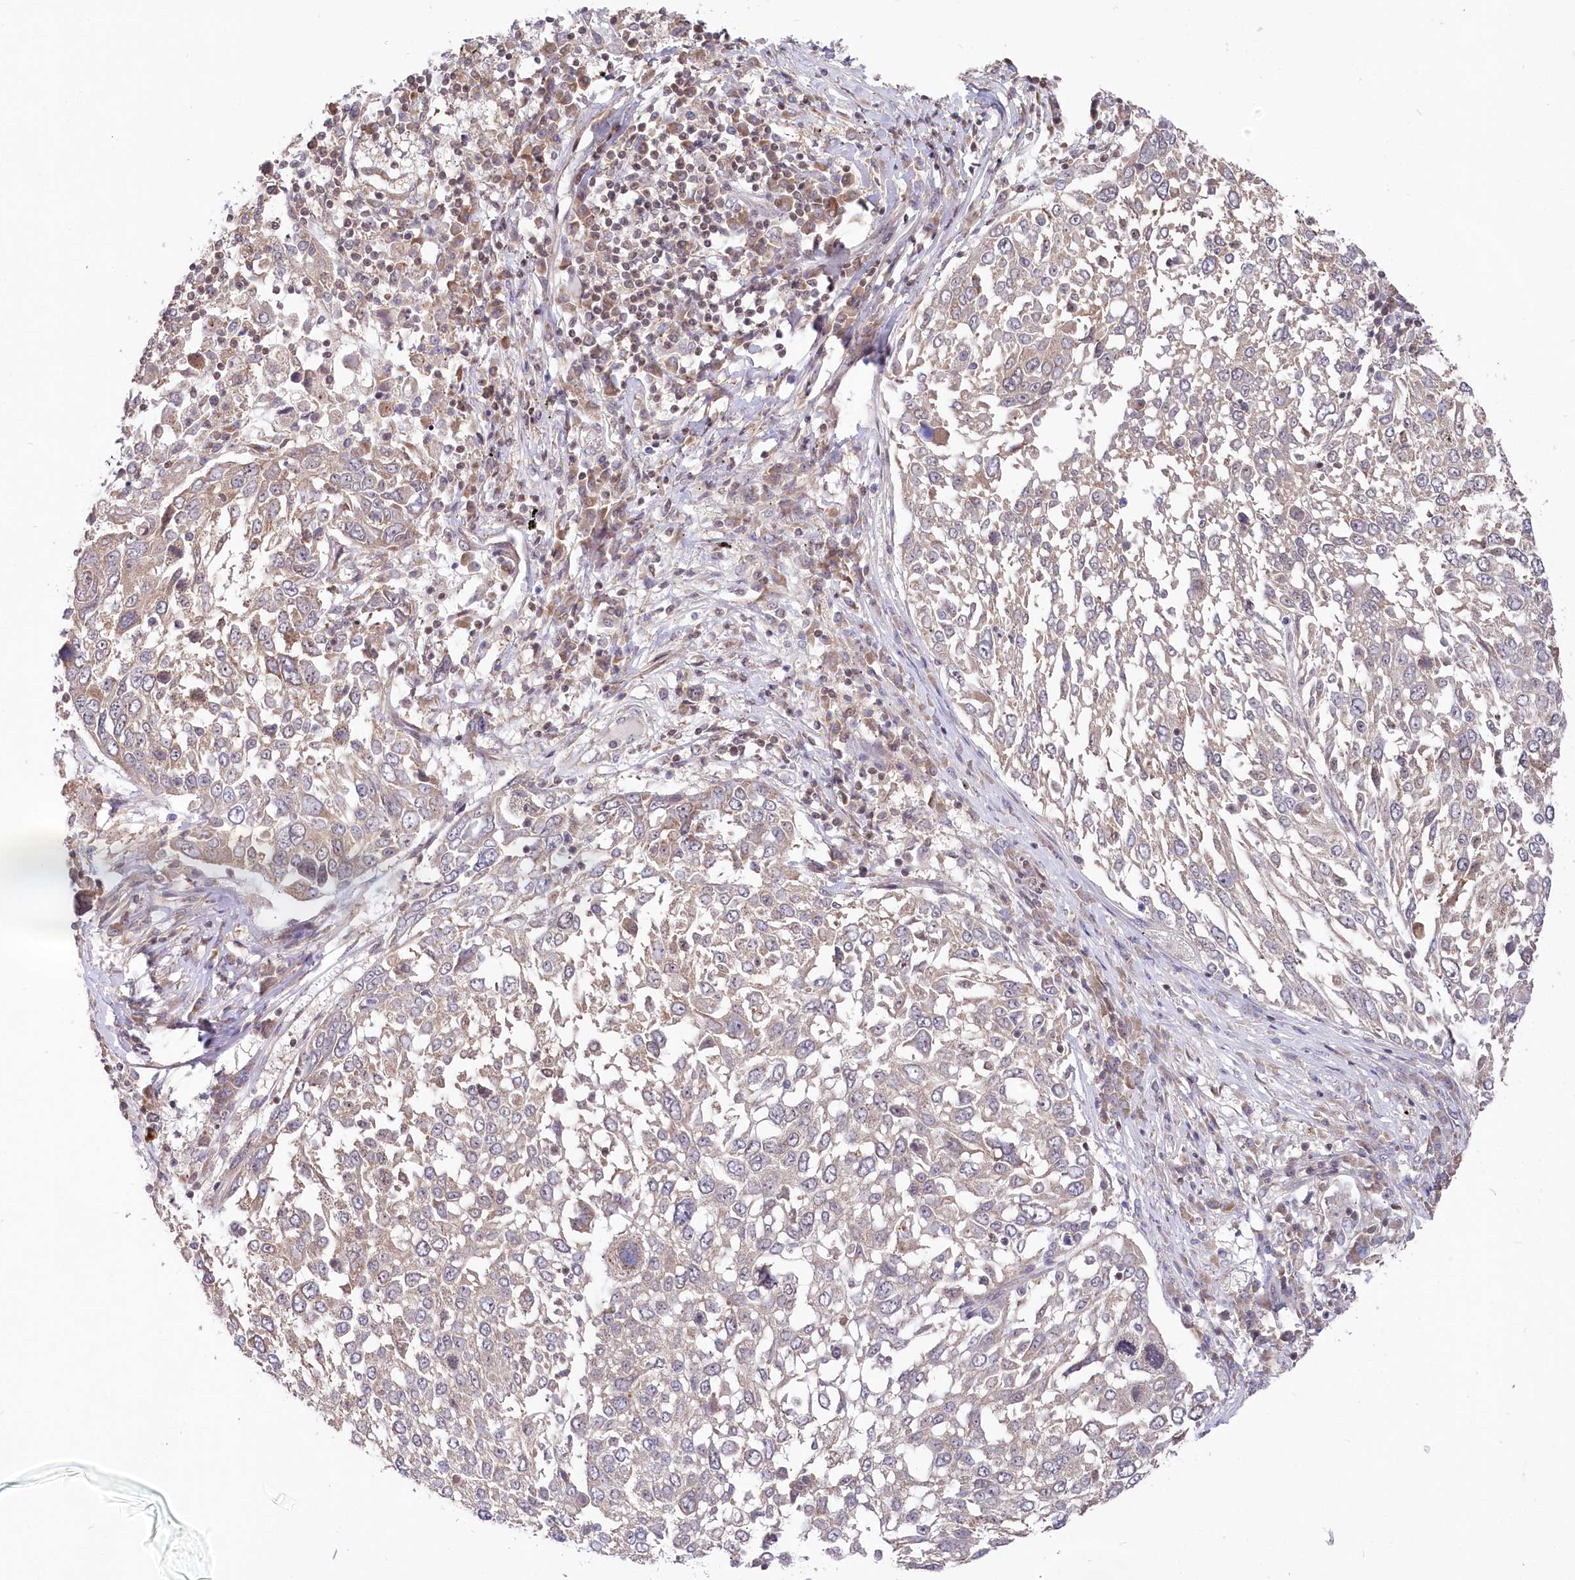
{"staining": {"intensity": "weak", "quantity": "<25%", "location": "cytoplasmic/membranous"}, "tissue": "lung cancer", "cell_type": "Tumor cells", "image_type": "cancer", "snomed": [{"axis": "morphology", "description": "Squamous cell carcinoma, NOS"}, {"axis": "topography", "description": "Lung"}], "caption": "There is no significant positivity in tumor cells of lung squamous cell carcinoma. Nuclei are stained in blue.", "gene": "CGGBP1", "patient": {"sex": "male", "age": 65}}